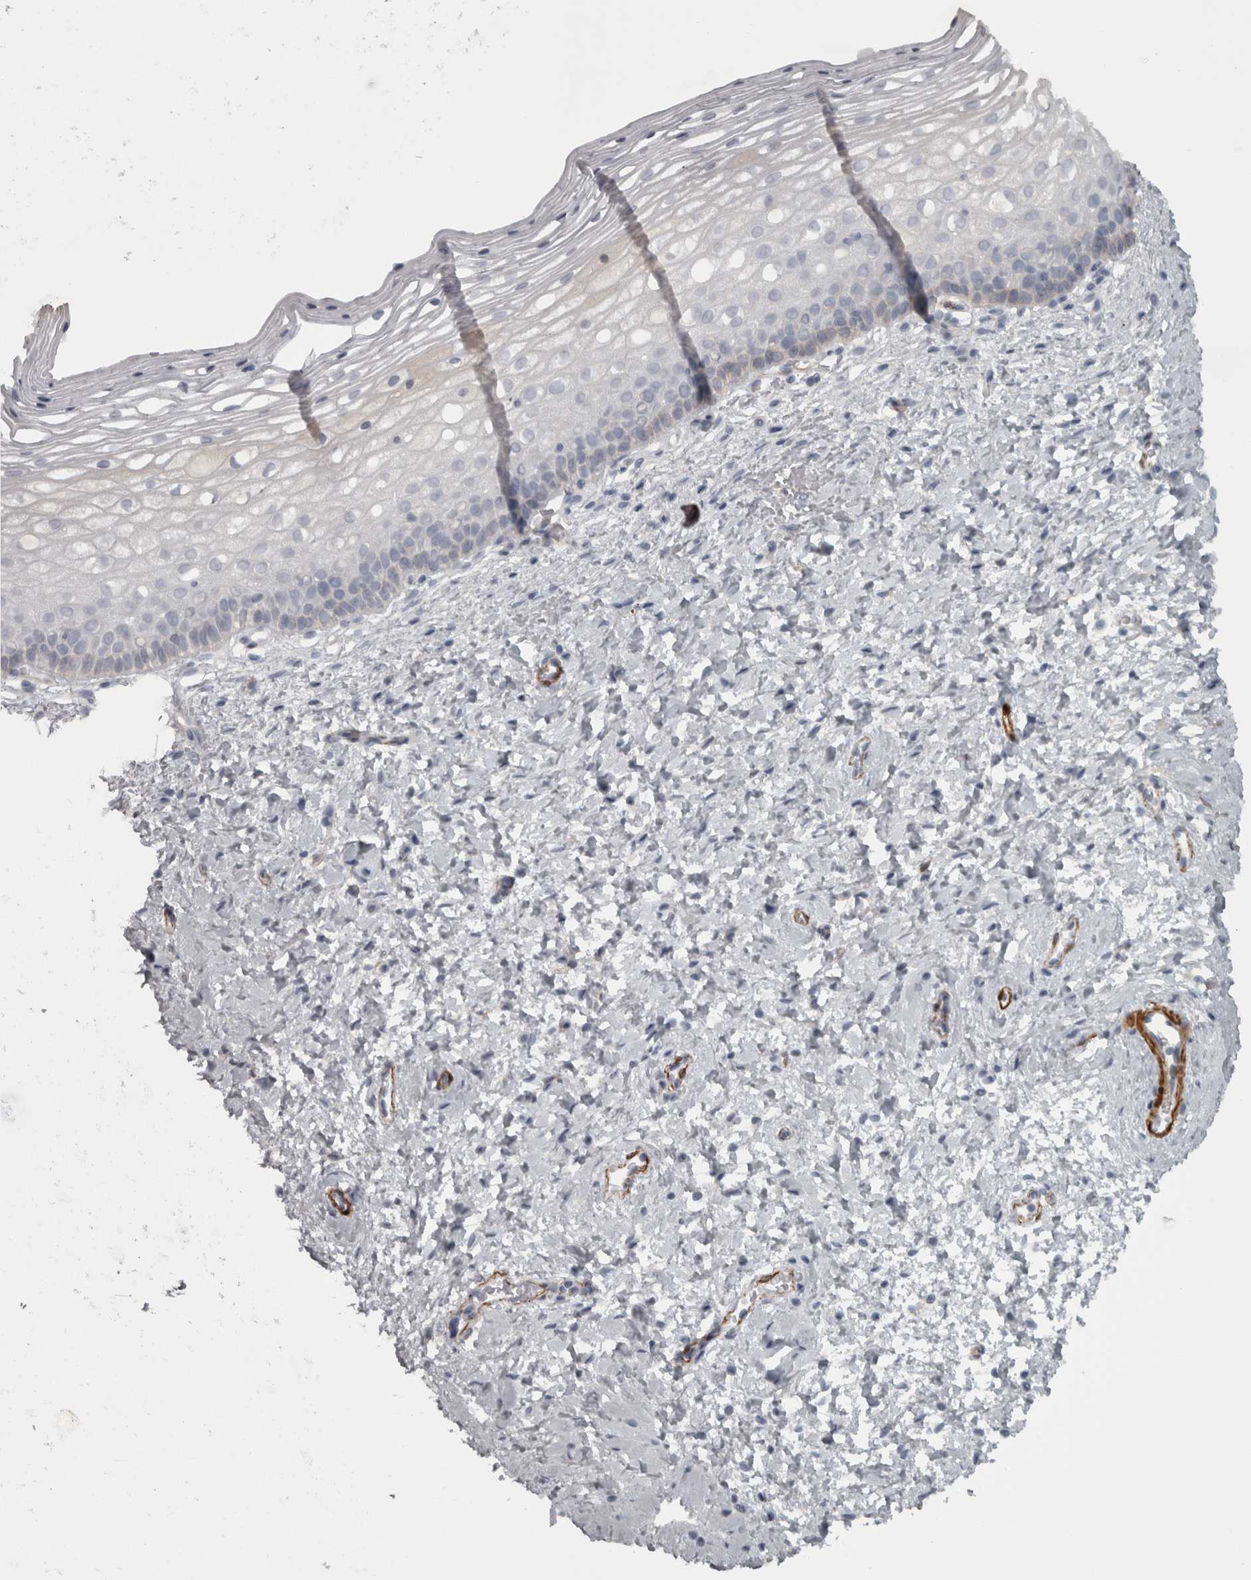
{"staining": {"intensity": "negative", "quantity": "none", "location": "none"}, "tissue": "cervix", "cell_type": "Squamous epithelial cells", "image_type": "normal", "snomed": [{"axis": "morphology", "description": "Normal tissue, NOS"}, {"axis": "topography", "description": "Cervix"}], "caption": "IHC micrograph of benign cervix: cervix stained with DAB (3,3'-diaminobenzidine) shows no significant protein staining in squamous epithelial cells. (DAB immunohistochemistry (IHC) with hematoxylin counter stain).", "gene": "PPP1R12B", "patient": {"sex": "female", "age": 72}}